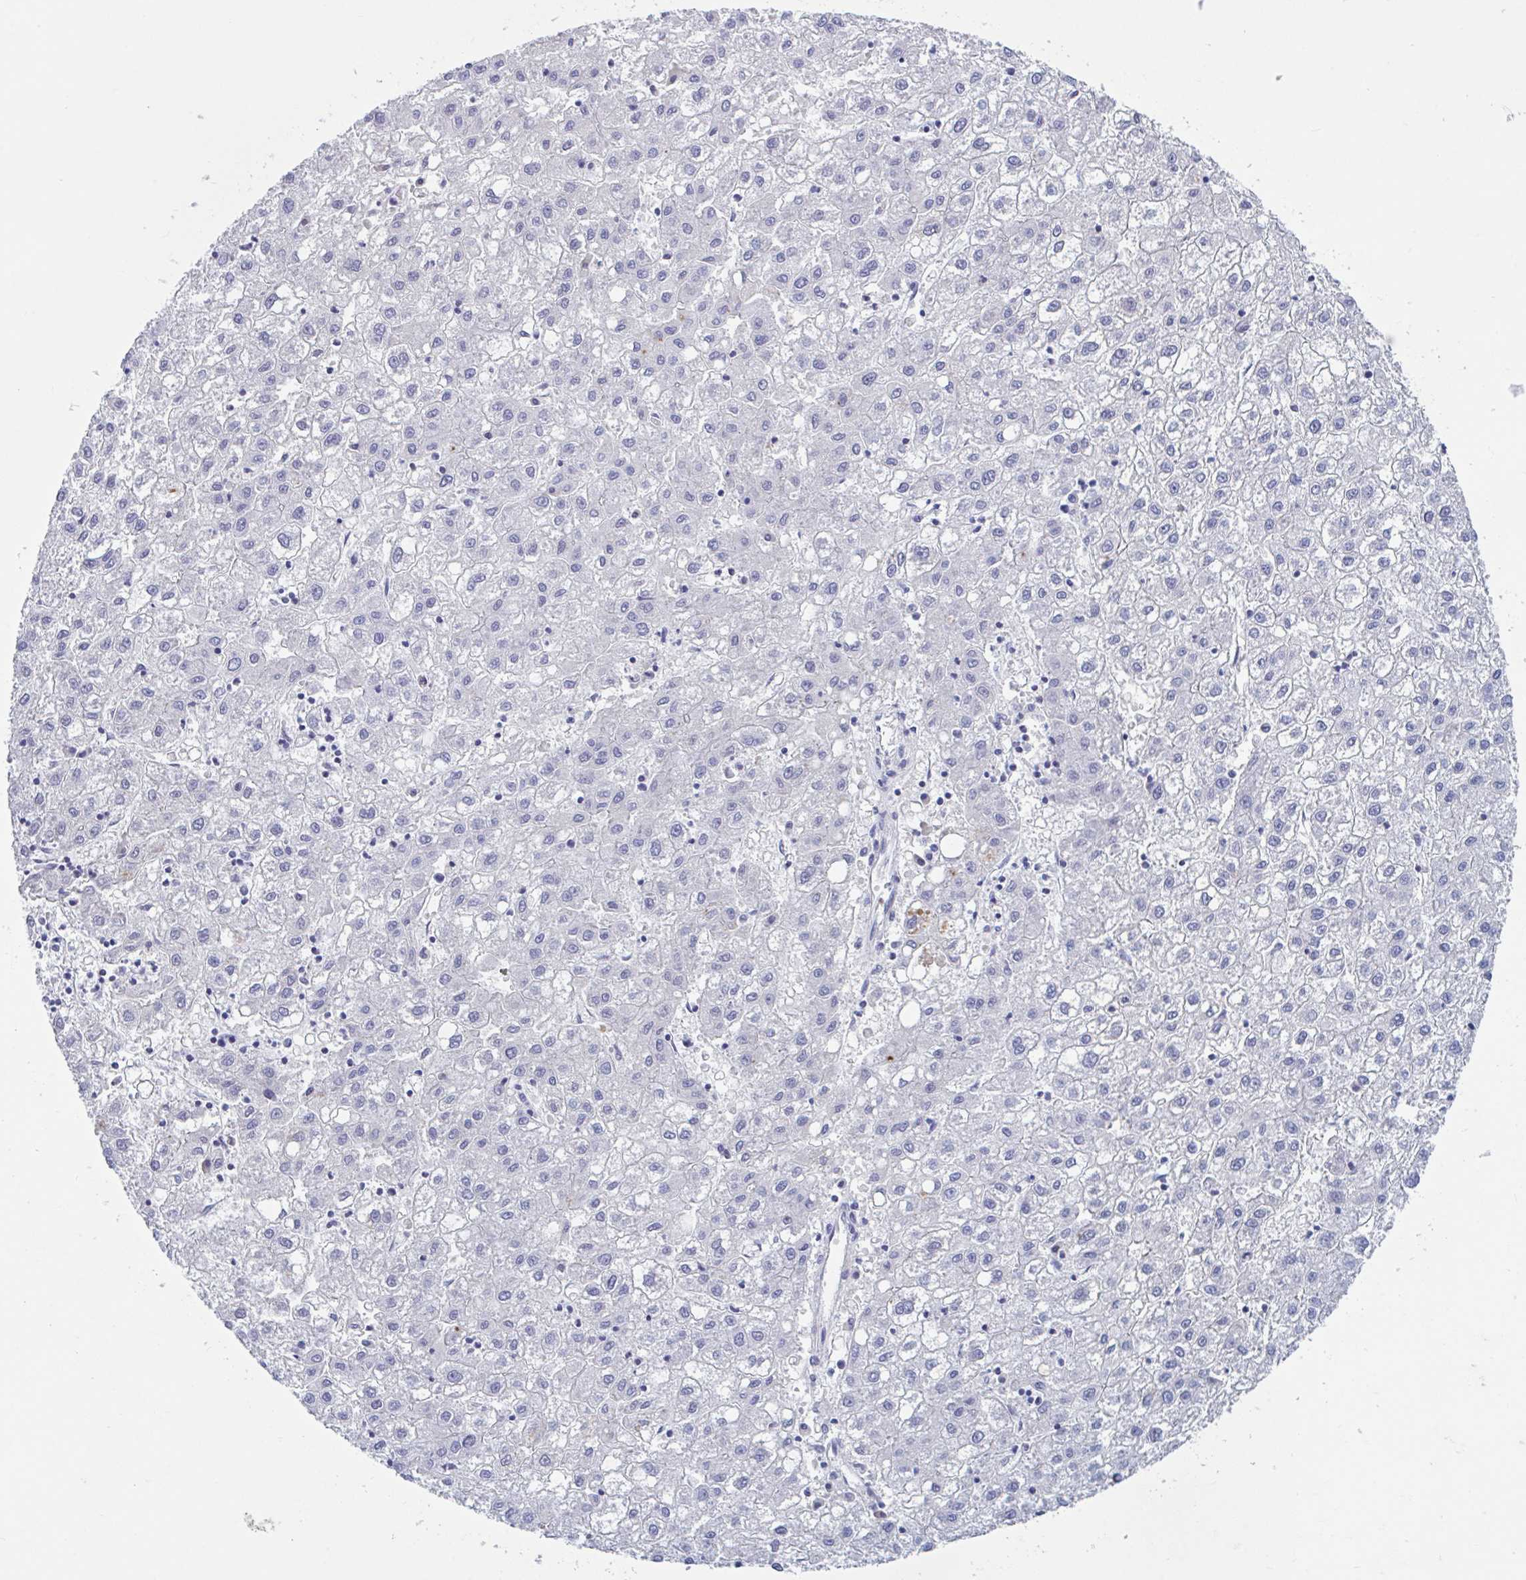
{"staining": {"intensity": "negative", "quantity": "none", "location": "none"}, "tissue": "liver cancer", "cell_type": "Tumor cells", "image_type": "cancer", "snomed": [{"axis": "morphology", "description": "Carcinoma, Hepatocellular, NOS"}, {"axis": "topography", "description": "Liver"}], "caption": "Immunohistochemistry of human liver cancer exhibits no positivity in tumor cells. (Stains: DAB (3,3'-diaminobenzidine) immunohistochemistry (IHC) with hematoxylin counter stain, Microscopy: brightfield microscopy at high magnification).", "gene": "ZNHIT2", "patient": {"sex": "male", "age": 72}}